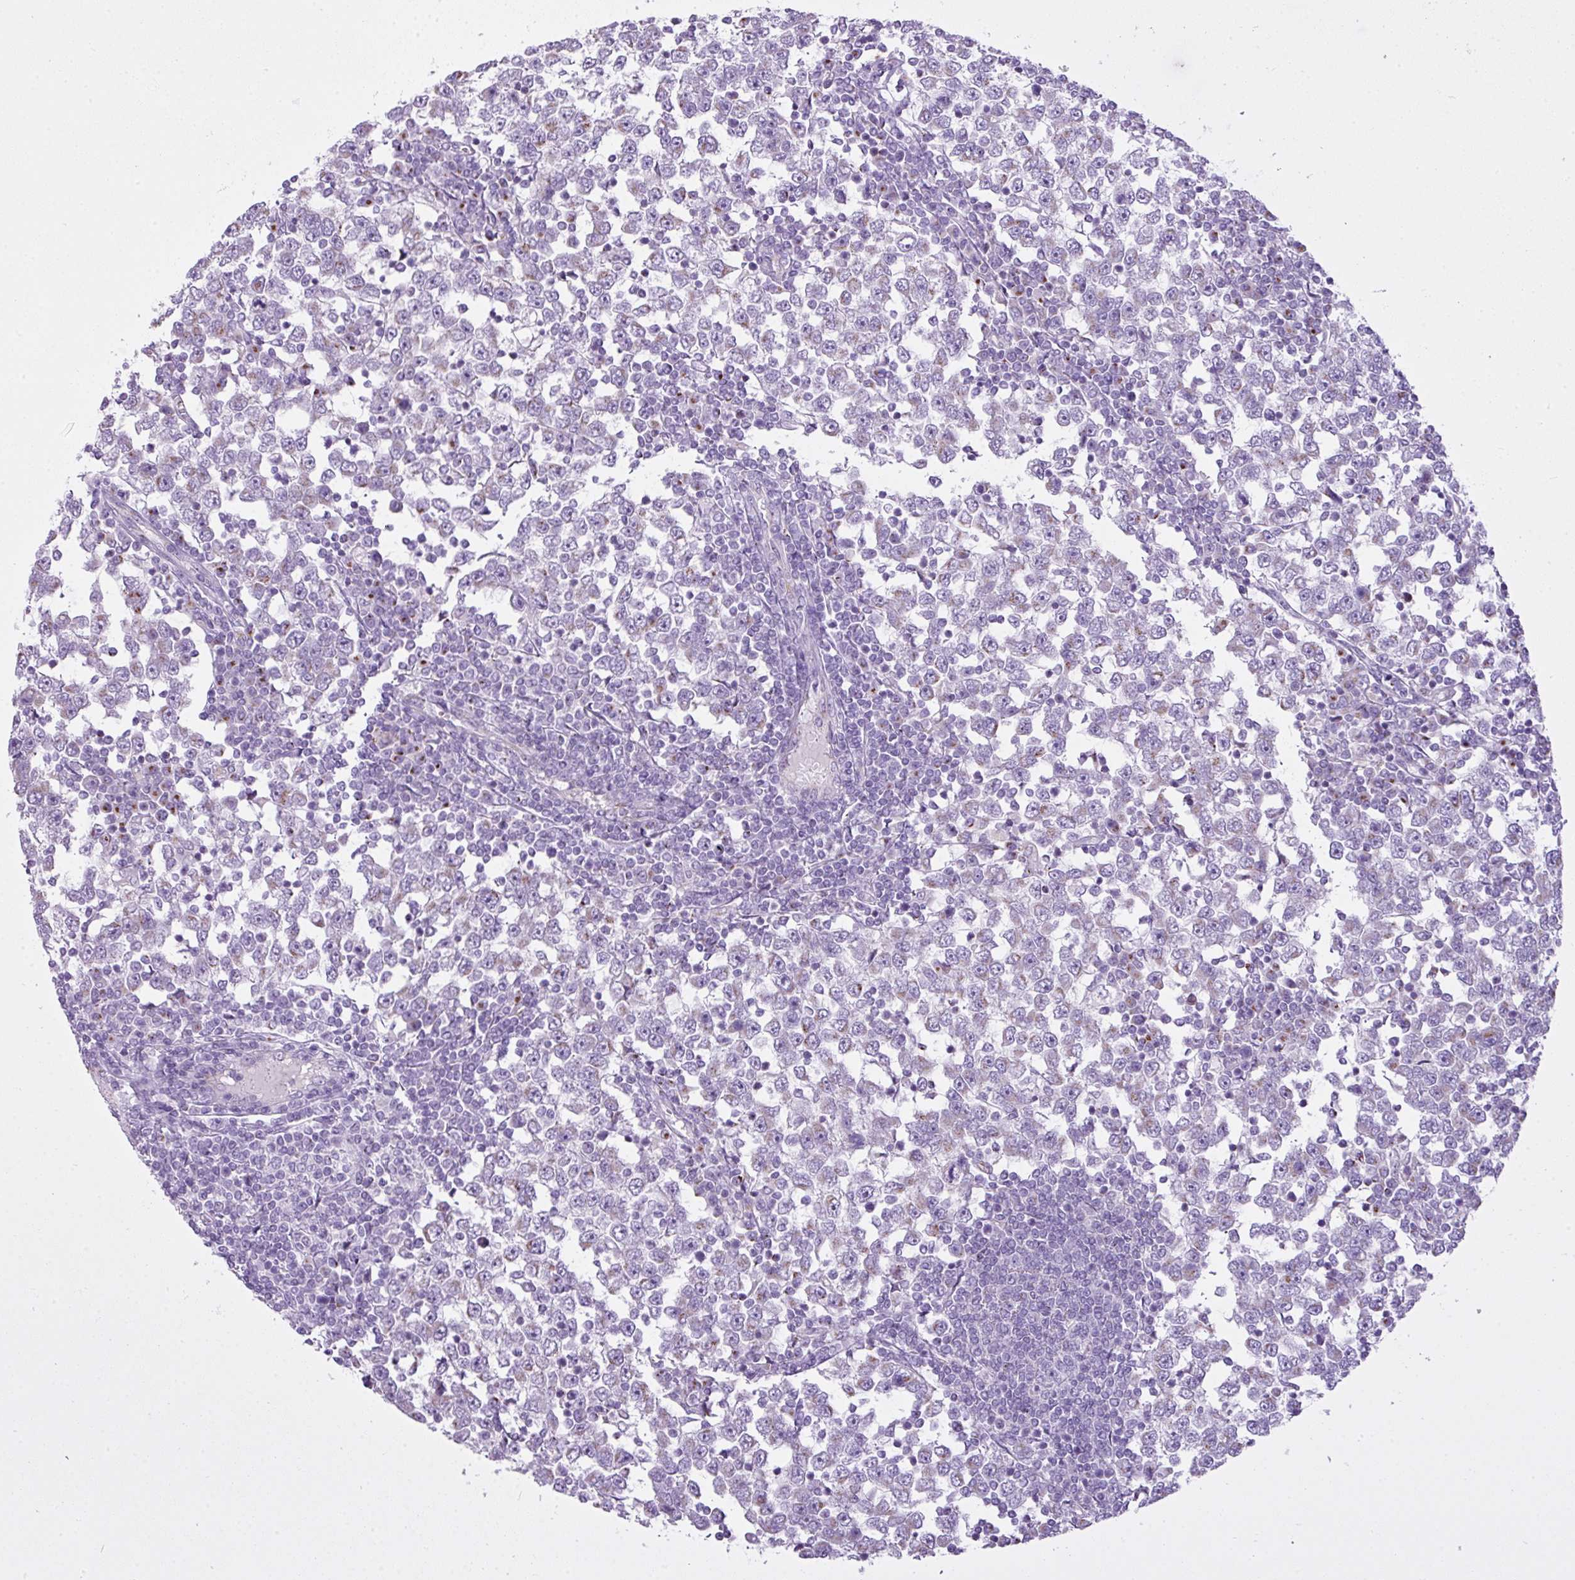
{"staining": {"intensity": "negative", "quantity": "none", "location": "none"}, "tissue": "testis cancer", "cell_type": "Tumor cells", "image_type": "cancer", "snomed": [{"axis": "morphology", "description": "Seminoma, NOS"}, {"axis": "topography", "description": "Testis"}], "caption": "There is no significant positivity in tumor cells of testis cancer (seminoma). Nuclei are stained in blue.", "gene": "FAM43A", "patient": {"sex": "male", "age": 65}}